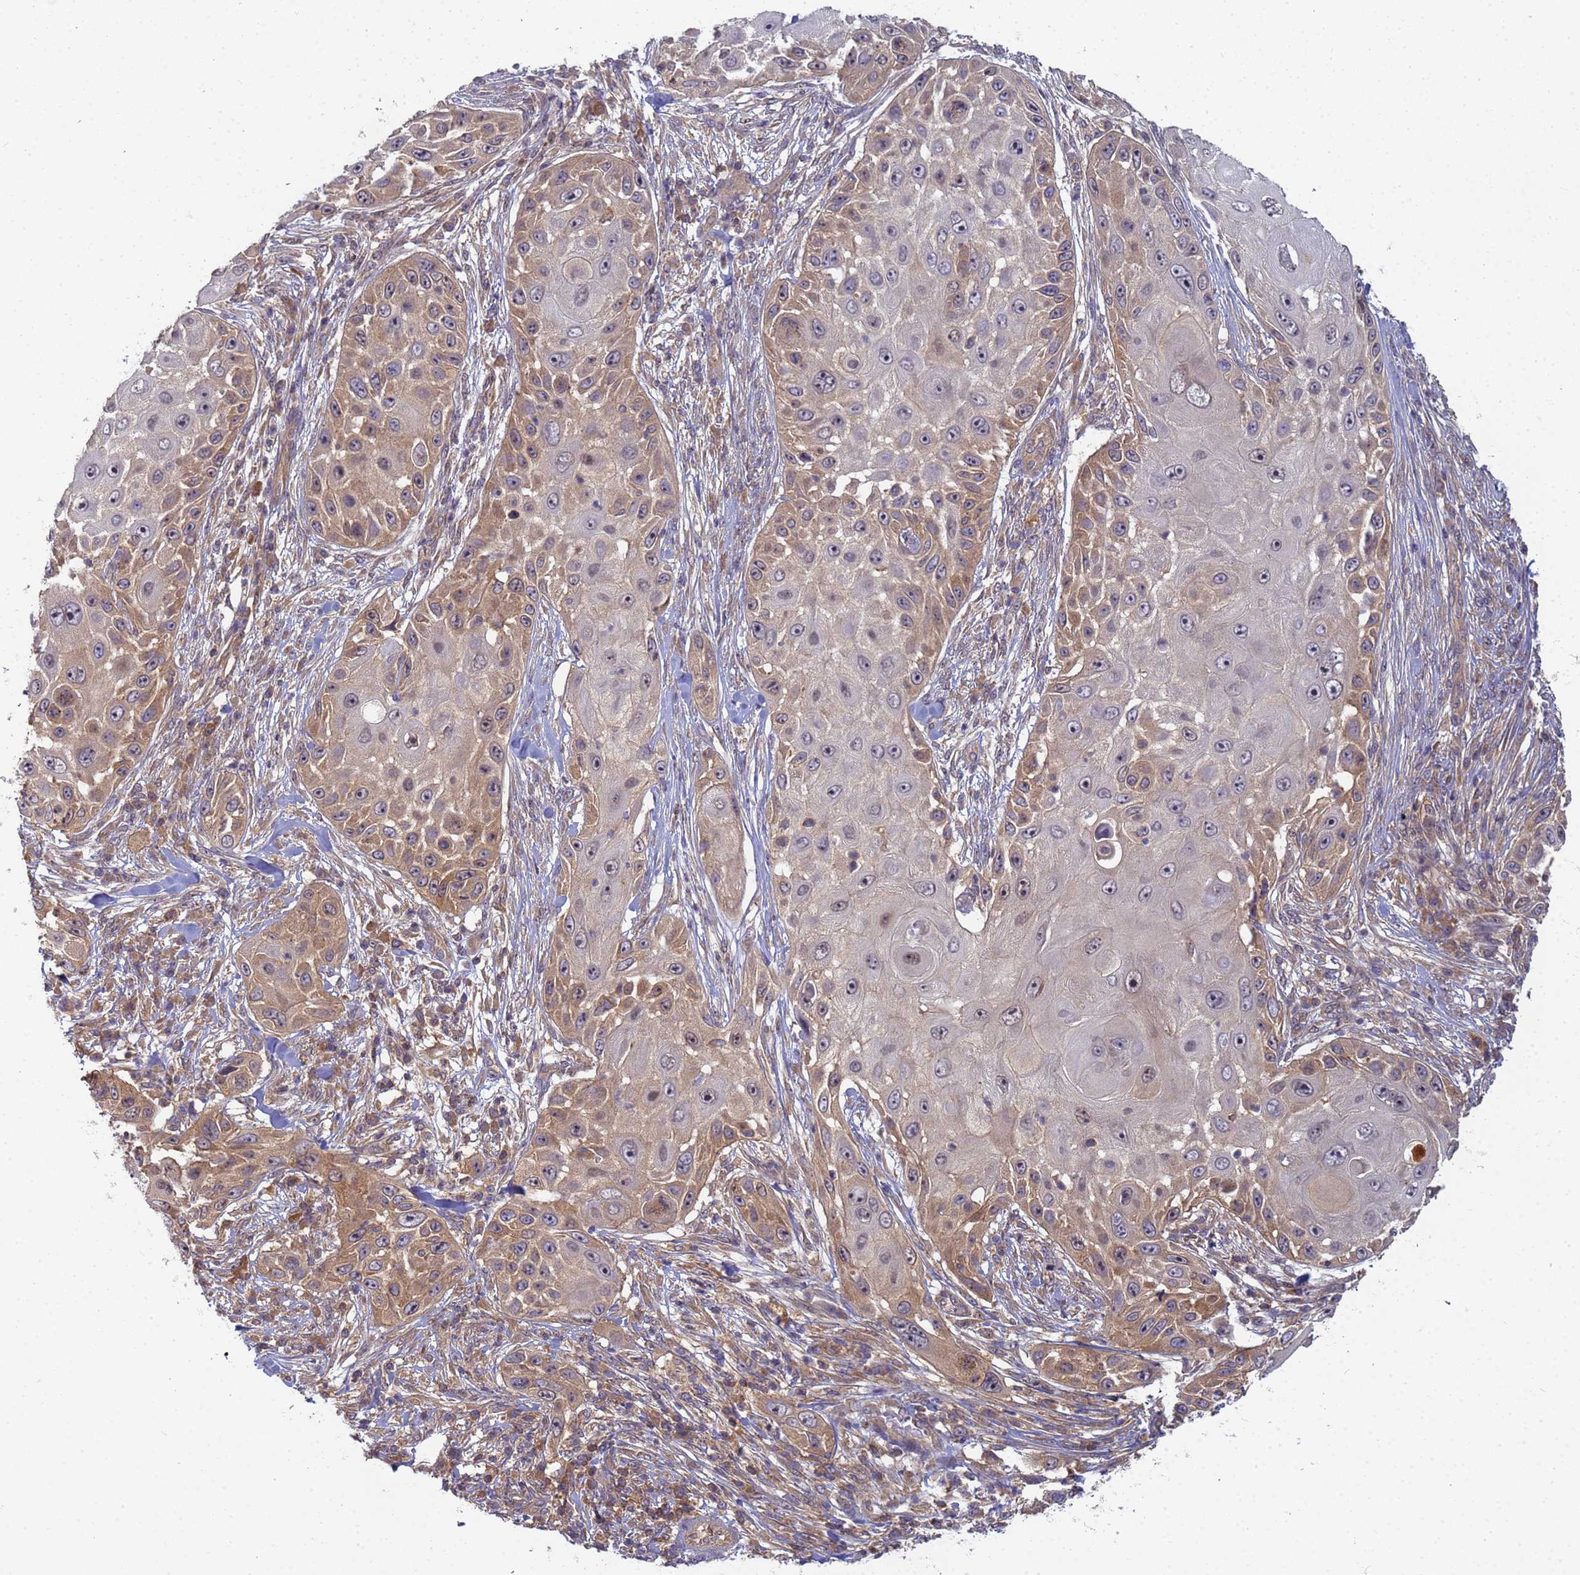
{"staining": {"intensity": "moderate", "quantity": ">75%", "location": "cytoplasmic/membranous"}, "tissue": "skin cancer", "cell_type": "Tumor cells", "image_type": "cancer", "snomed": [{"axis": "morphology", "description": "Squamous cell carcinoma, NOS"}, {"axis": "topography", "description": "Skin"}], "caption": "Immunohistochemistry of human squamous cell carcinoma (skin) demonstrates medium levels of moderate cytoplasmic/membranous expression in approximately >75% of tumor cells. The protein is shown in brown color, while the nuclei are stained blue.", "gene": "SHARPIN", "patient": {"sex": "female", "age": 44}}